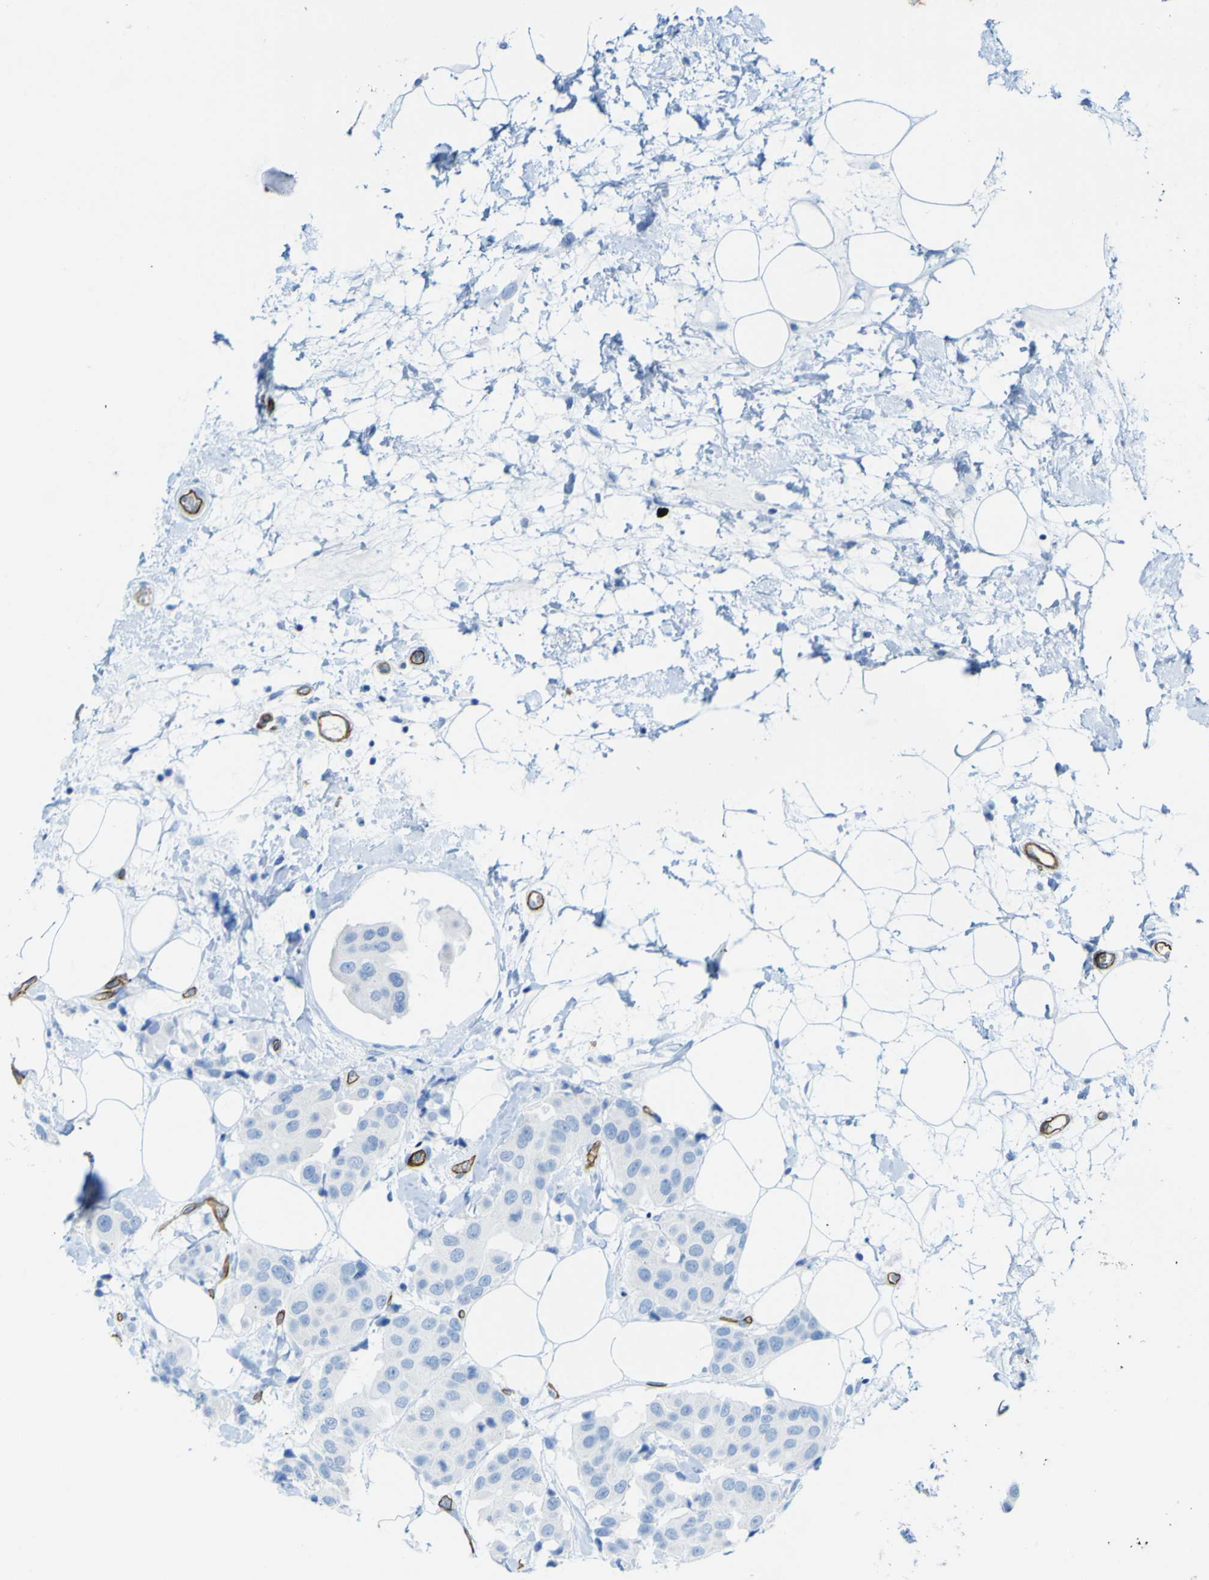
{"staining": {"intensity": "negative", "quantity": "none", "location": "none"}, "tissue": "breast cancer", "cell_type": "Tumor cells", "image_type": "cancer", "snomed": [{"axis": "morphology", "description": "Normal tissue, NOS"}, {"axis": "morphology", "description": "Duct carcinoma"}, {"axis": "topography", "description": "Breast"}], "caption": "Immunohistochemical staining of human breast cancer demonstrates no significant expression in tumor cells.", "gene": "CD93", "patient": {"sex": "female", "age": 39}}